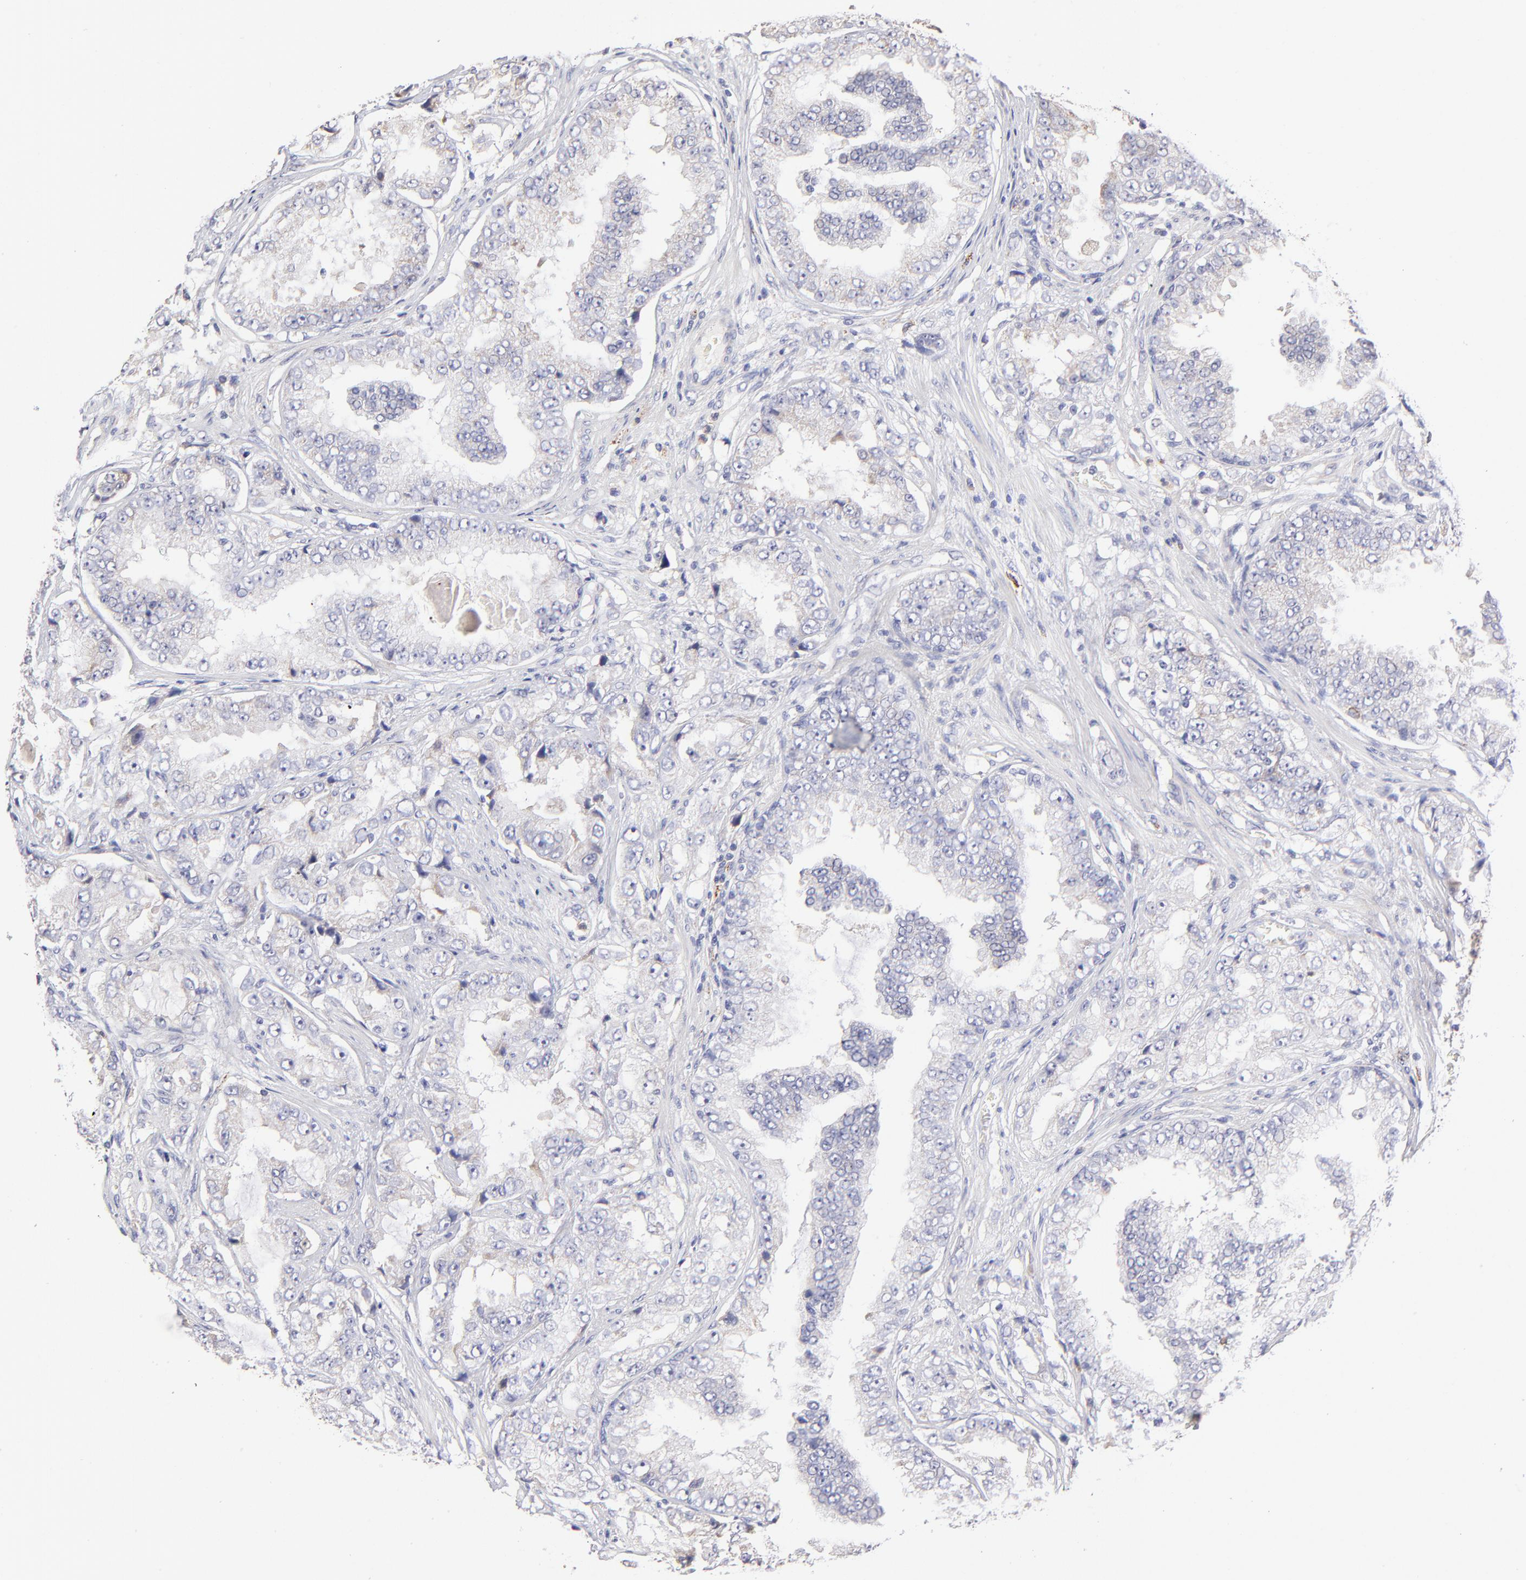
{"staining": {"intensity": "negative", "quantity": "none", "location": "none"}, "tissue": "prostate cancer", "cell_type": "Tumor cells", "image_type": "cancer", "snomed": [{"axis": "morphology", "description": "Adenocarcinoma, High grade"}, {"axis": "topography", "description": "Prostate"}], "caption": "The photomicrograph reveals no staining of tumor cells in prostate cancer.", "gene": "GCSAM", "patient": {"sex": "male", "age": 73}}